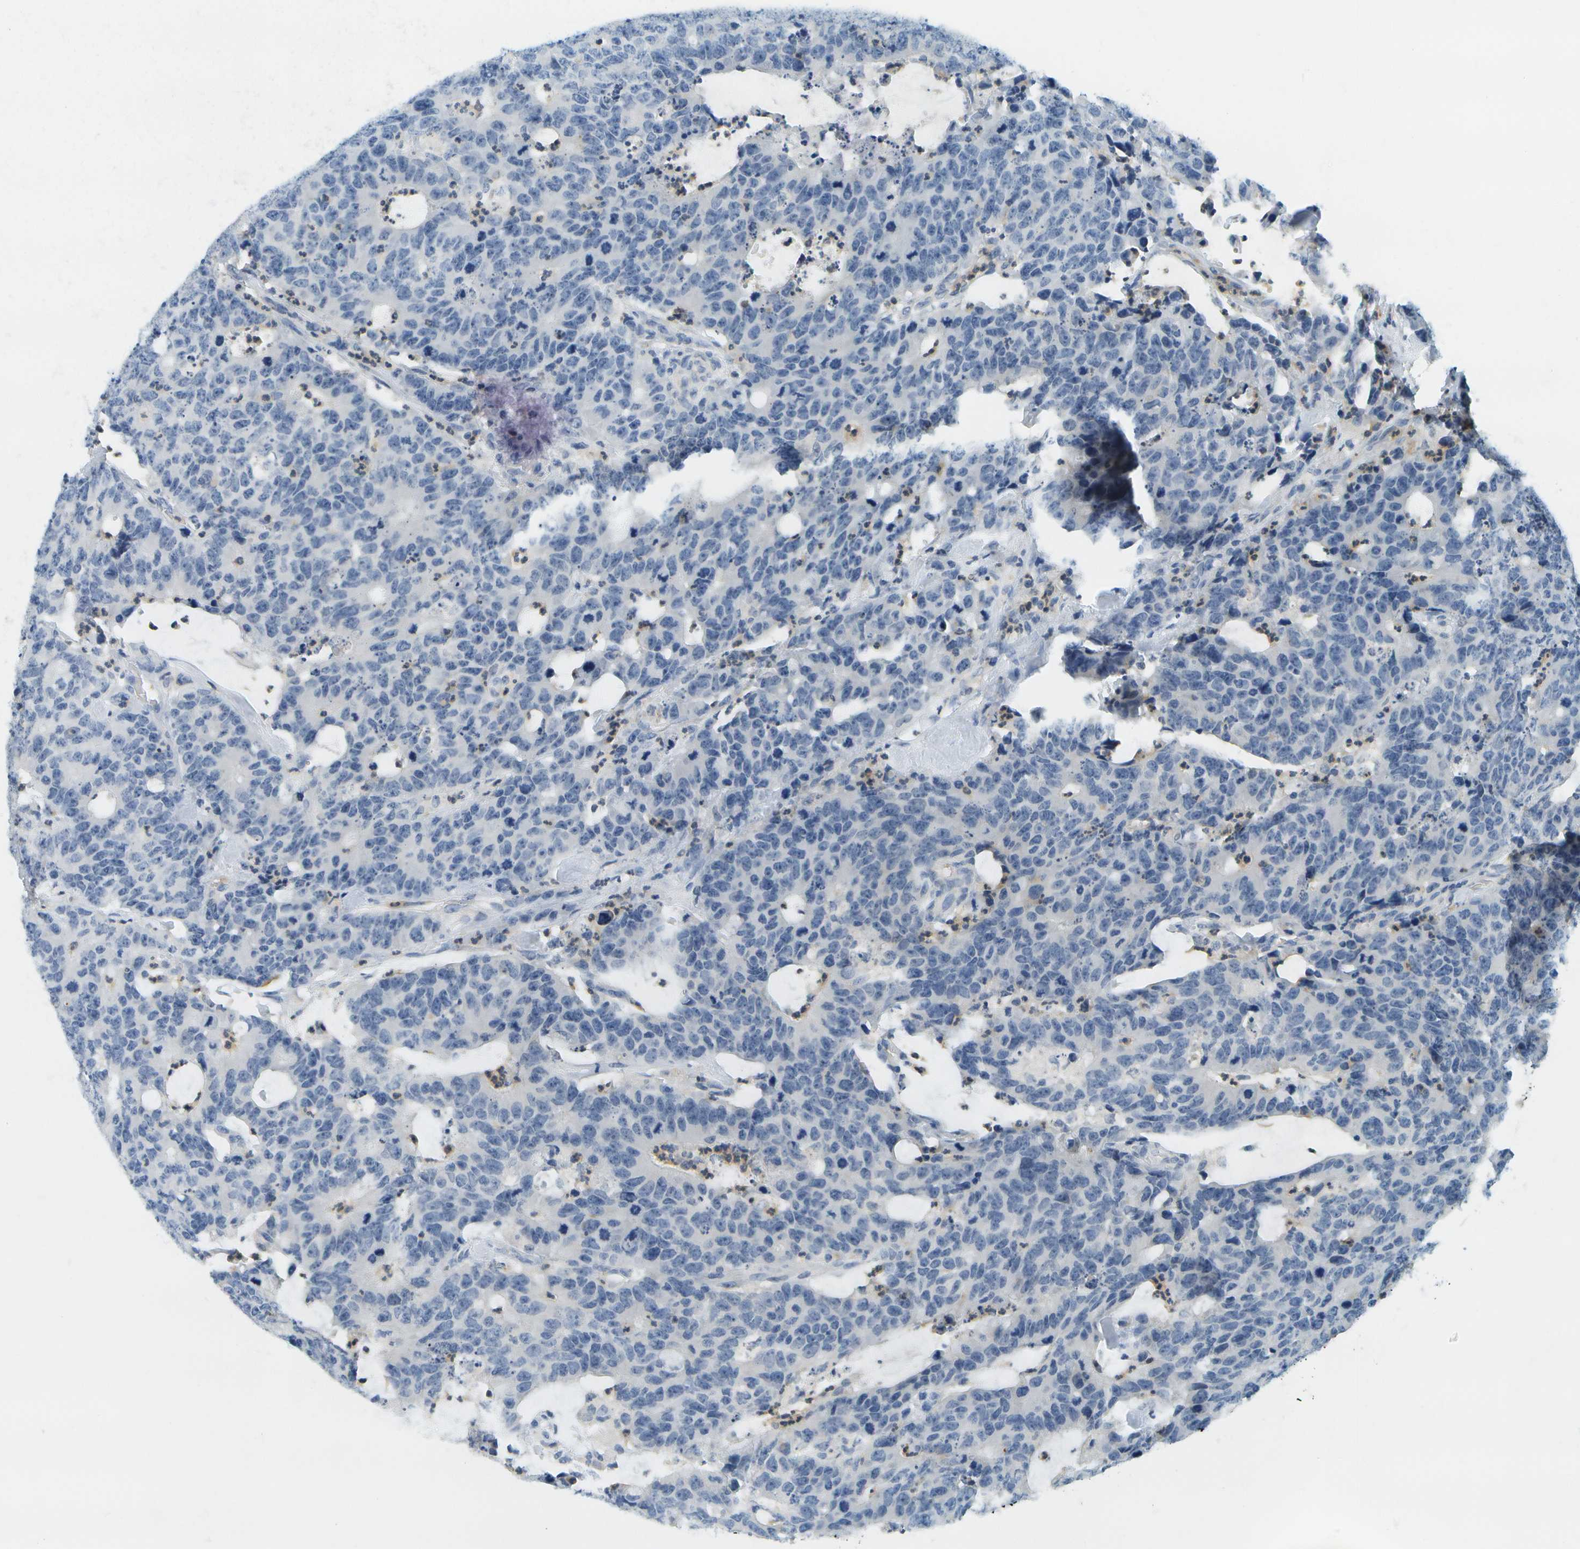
{"staining": {"intensity": "negative", "quantity": "none", "location": "none"}, "tissue": "colorectal cancer", "cell_type": "Tumor cells", "image_type": "cancer", "snomed": [{"axis": "morphology", "description": "Adenocarcinoma, NOS"}, {"axis": "topography", "description": "Colon"}], "caption": "Immunohistochemistry histopathology image of colorectal cancer stained for a protein (brown), which shows no staining in tumor cells.", "gene": "RASGRP2", "patient": {"sex": "female", "age": 86}}